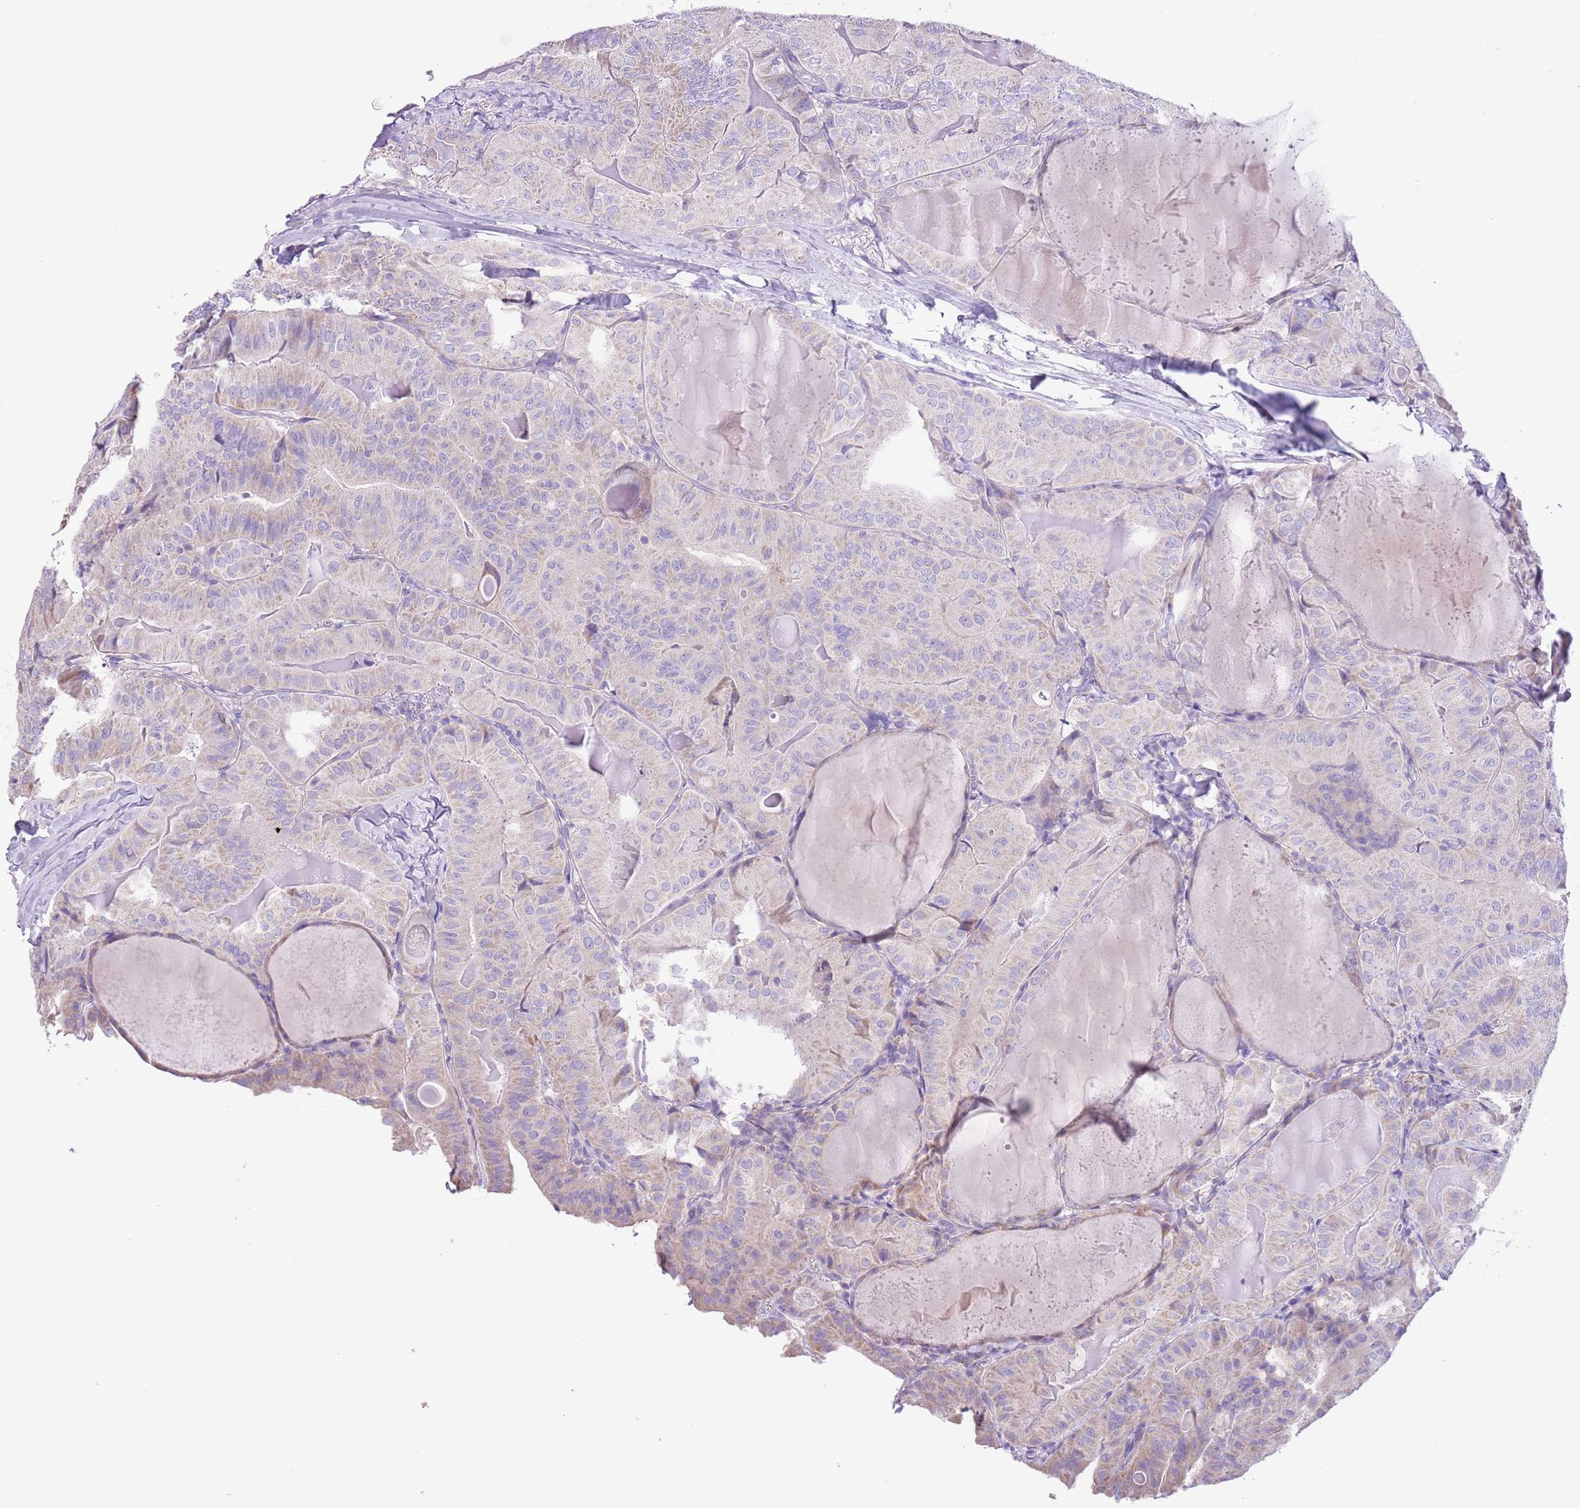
{"staining": {"intensity": "weak", "quantity": "<25%", "location": "cytoplasmic/membranous"}, "tissue": "thyroid cancer", "cell_type": "Tumor cells", "image_type": "cancer", "snomed": [{"axis": "morphology", "description": "Papillary adenocarcinoma, NOS"}, {"axis": "topography", "description": "Thyroid gland"}], "caption": "Immunohistochemistry (IHC) histopathology image of neoplastic tissue: human papillary adenocarcinoma (thyroid) stained with DAB displays no significant protein expression in tumor cells.", "gene": "ZNF697", "patient": {"sex": "female", "age": 68}}